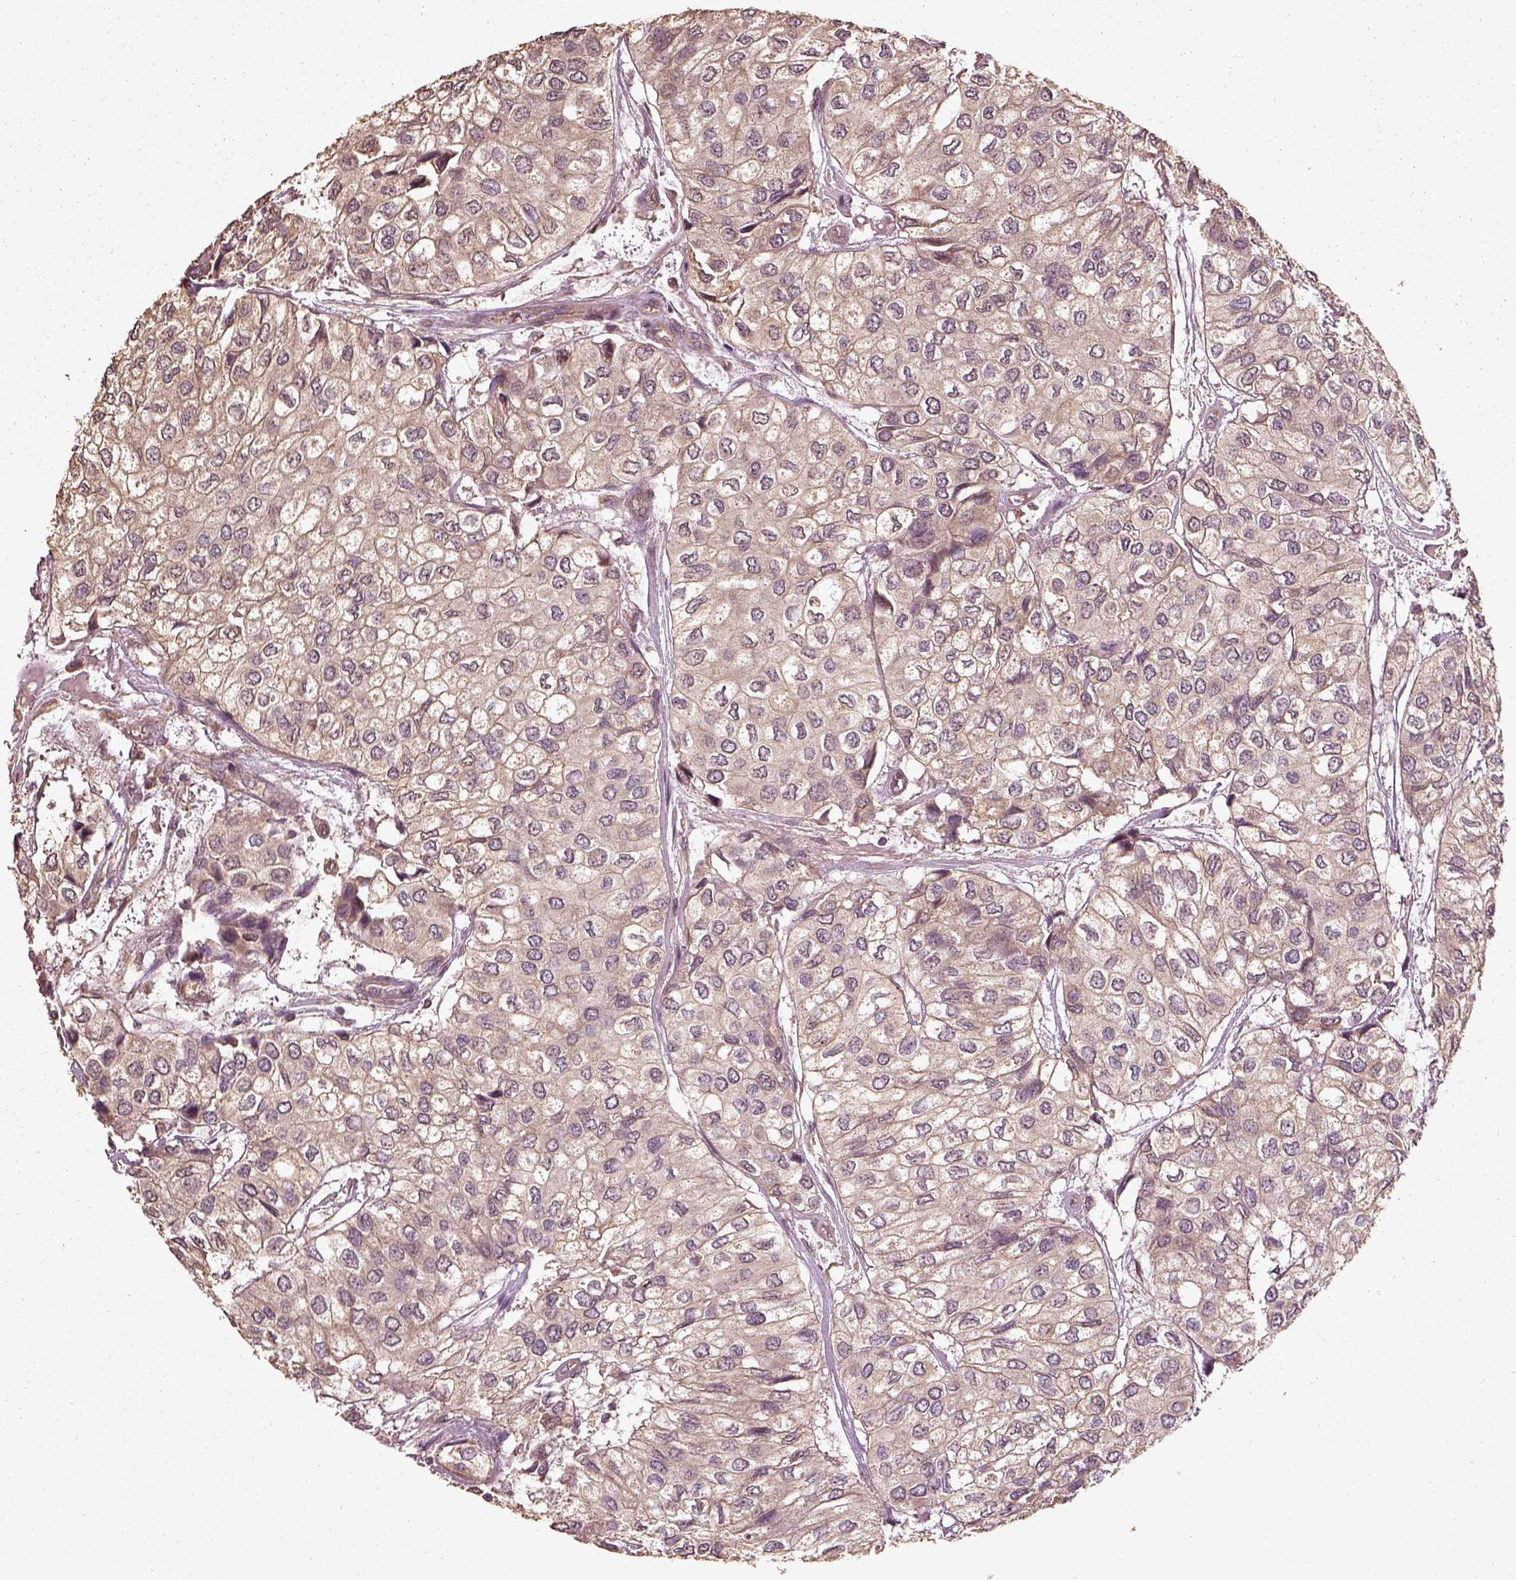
{"staining": {"intensity": "weak", "quantity": "<25%", "location": "cytoplasmic/membranous"}, "tissue": "urothelial cancer", "cell_type": "Tumor cells", "image_type": "cancer", "snomed": [{"axis": "morphology", "description": "Urothelial carcinoma, High grade"}, {"axis": "topography", "description": "Urinary bladder"}], "caption": "Human urothelial carcinoma (high-grade) stained for a protein using immunohistochemistry (IHC) reveals no positivity in tumor cells.", "gene": "ERV3-1", "patient": {"sex": "male", "age": 73}}